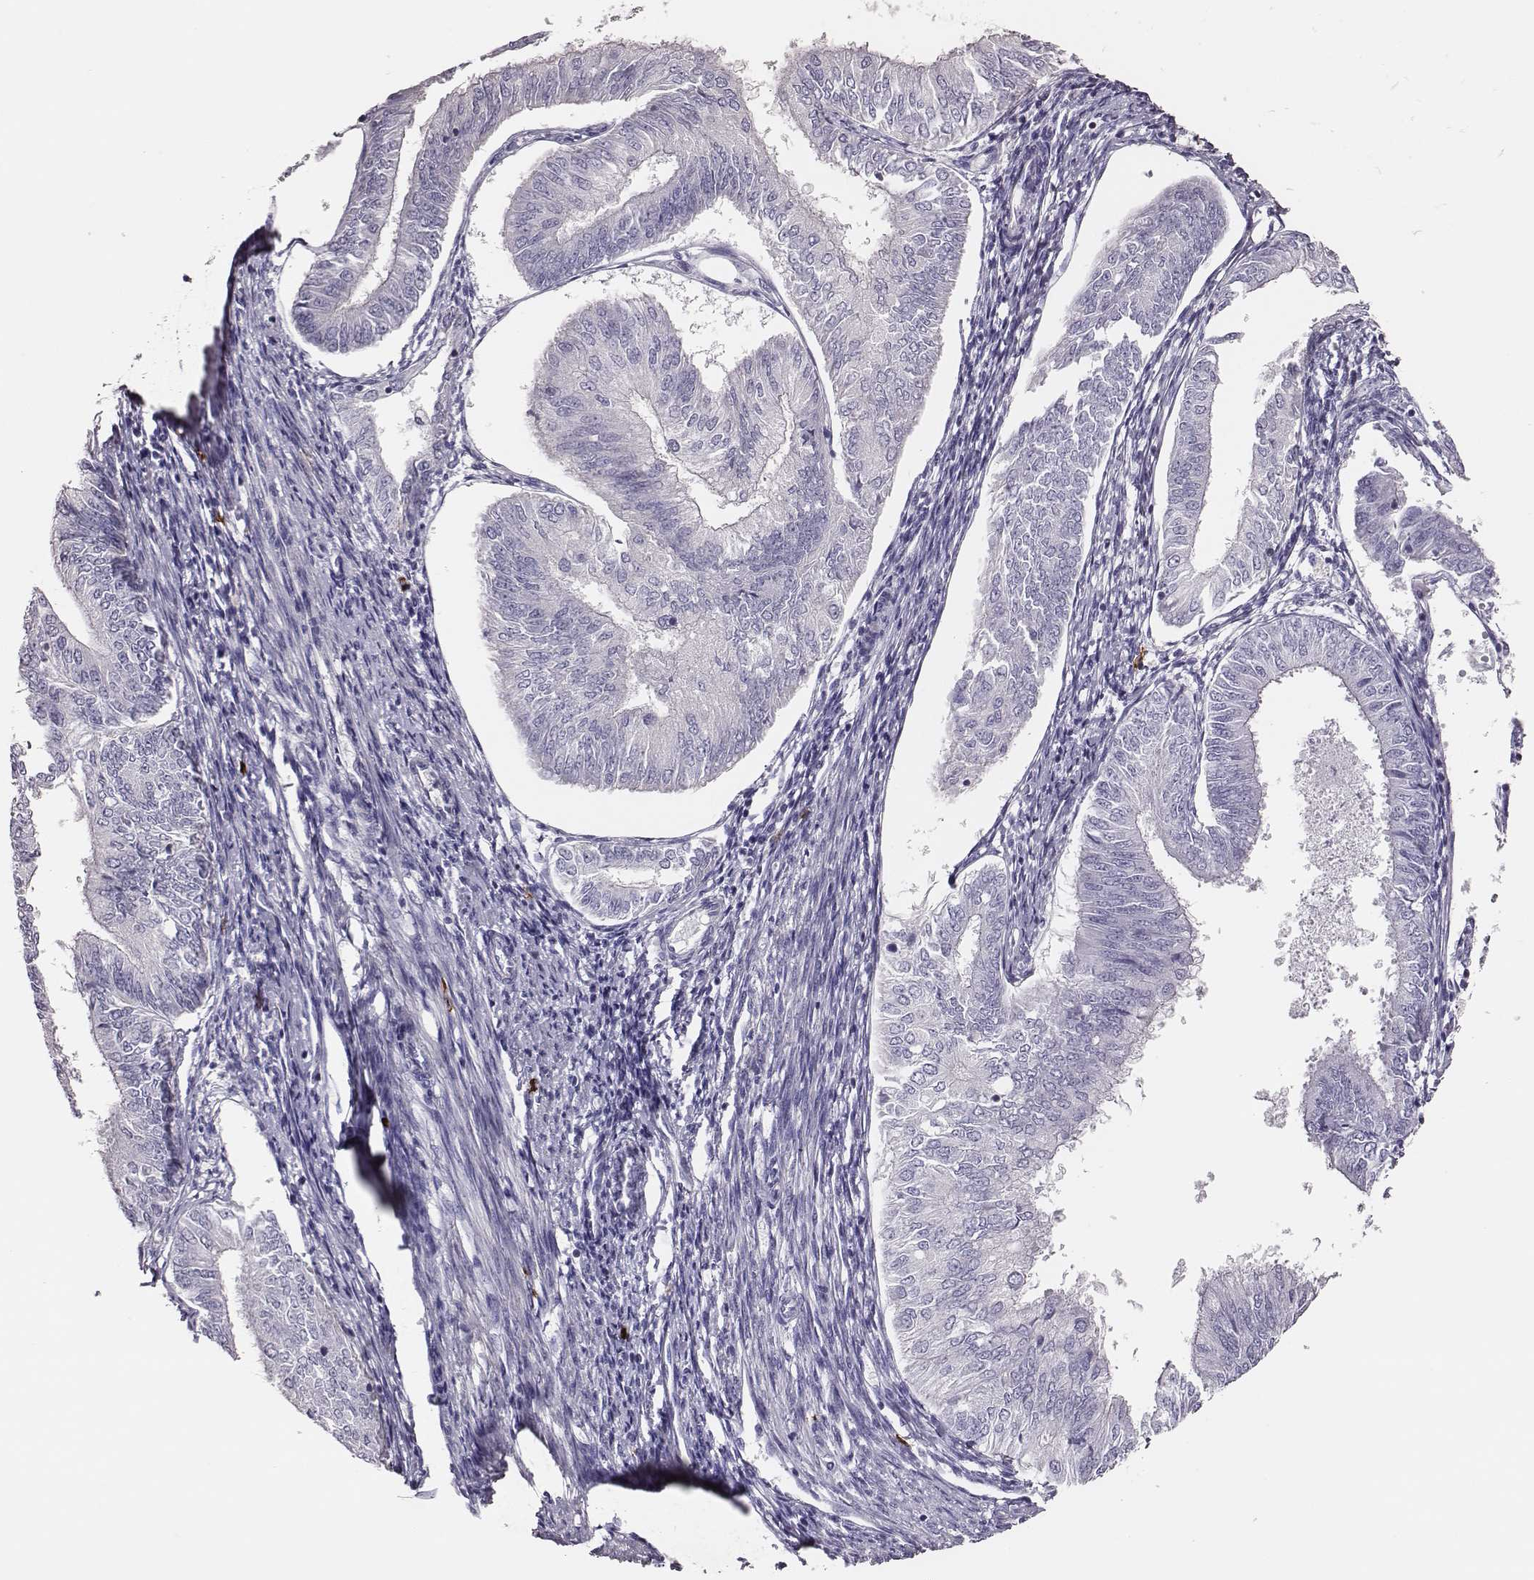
{"staining": {"intensity": "negative", "quantity": "none", "location": "none"}, "tissue": "endometrial cancer", "cell_type": "Tumor cells", "image_type": "cancer", "snomed": [{"axis": "morphology", "description": "Adenocarcinoma, NOS"}, {"axis": "topography", "description": "Endometrium"}], "caption": "Tumor cells show no significant protein expression in adenocarcinoma (endometrial). (Brightfield microscopy of DAB immunohistochemistry at high magnification).", "gene": "P2RY10", "patient": {"sex": "female", "age": 58}}